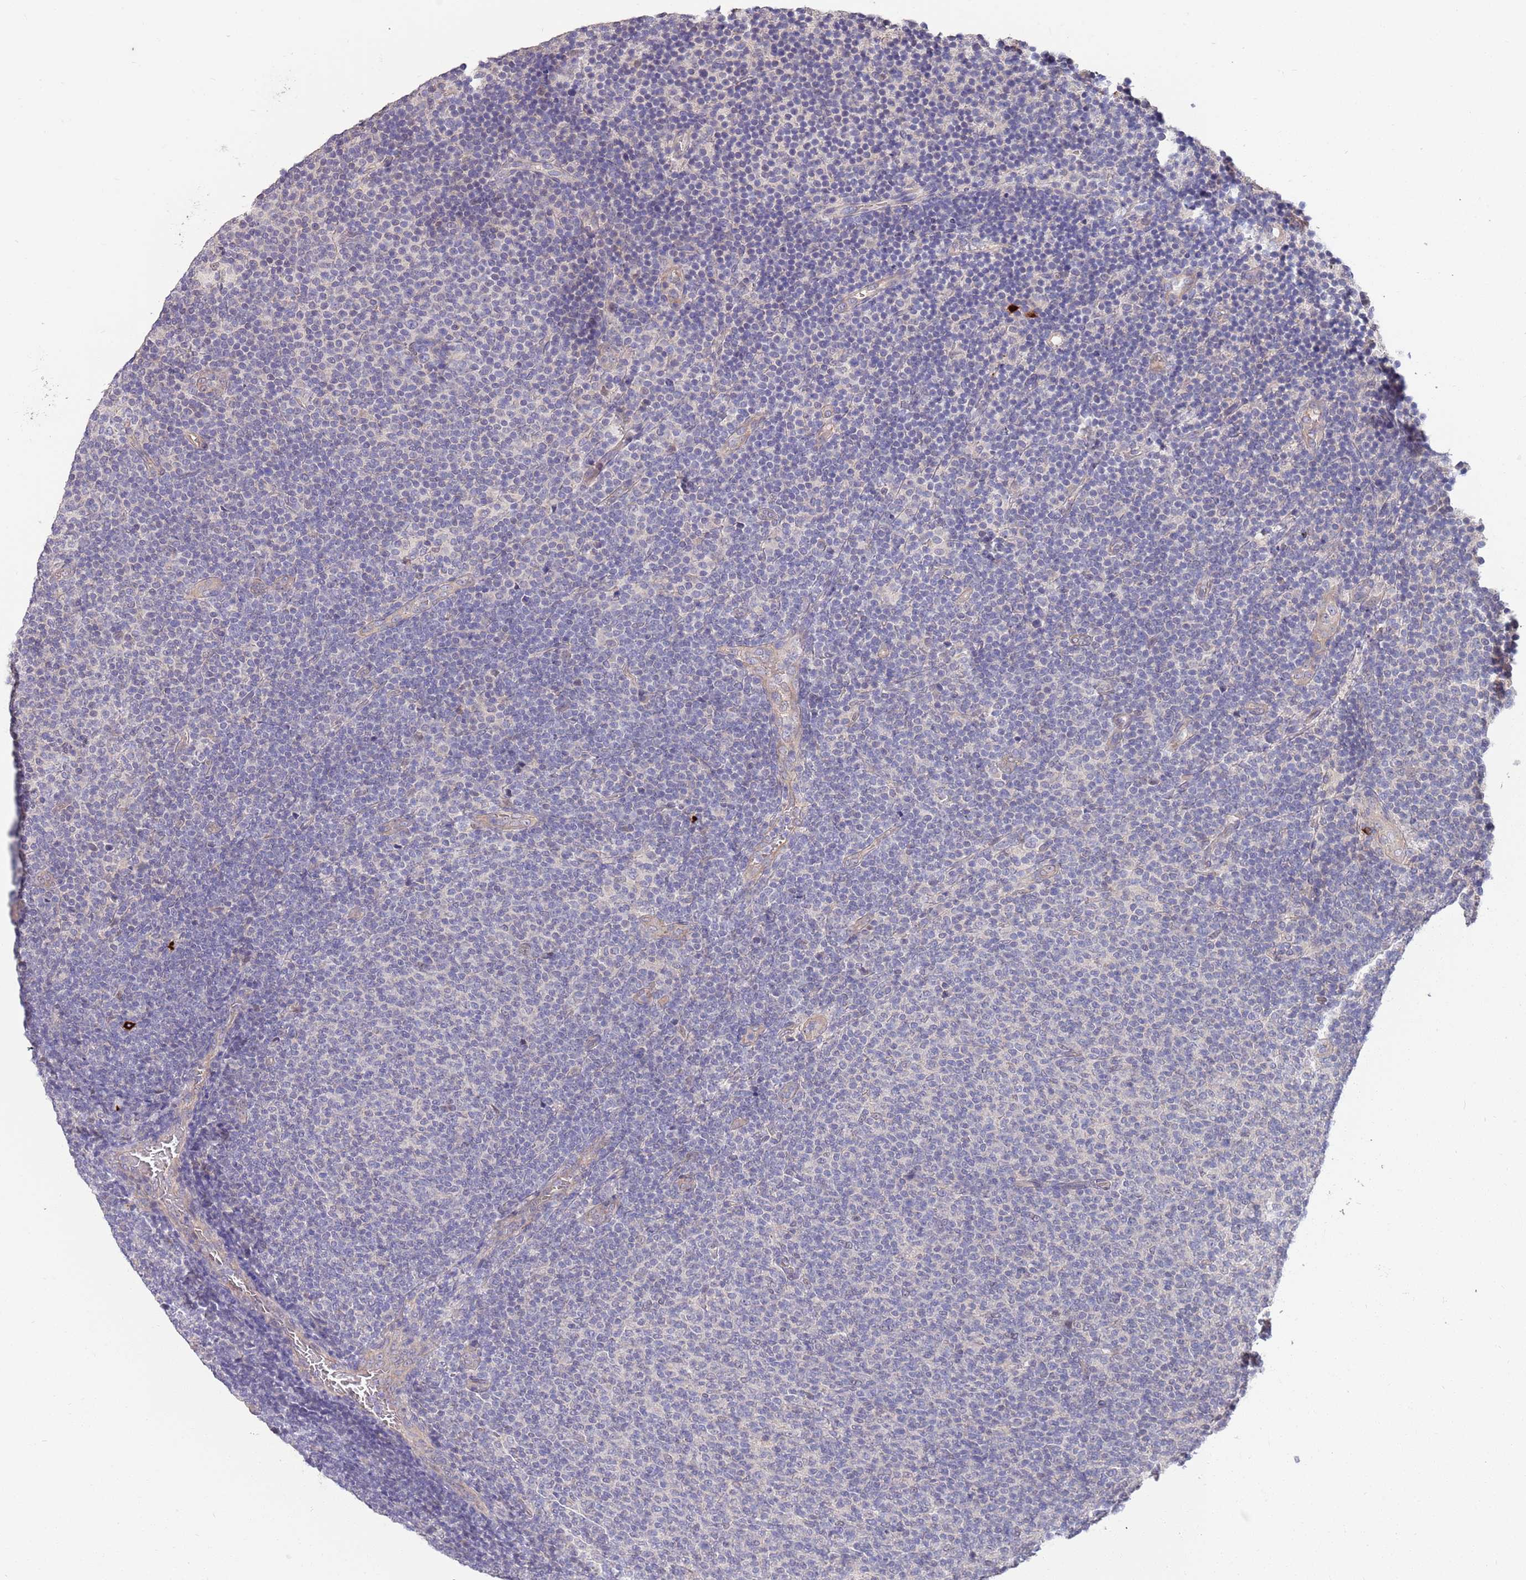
{"staining": {"intensity": "negative", "quantity": "none", "location": "none"}, "tissue": "lymphoma", "cell_type": "Tumor cells", "image_type": "cancer", "snomed": [{"axis": "morphology", "description": "Malignant lymphoma, non-Hodgkin's type, Low grade"}, {"axis": "topography", "description": "Lymph node"}], "caption": "The micrograph exhibits no staining of tumor cells in low-grade malignant lymphoma, non-Hodgkin's type. Nuclei are stained in blue.", "gene": "MARVELD2", "patient": {"sex": "male", "age": 66}}